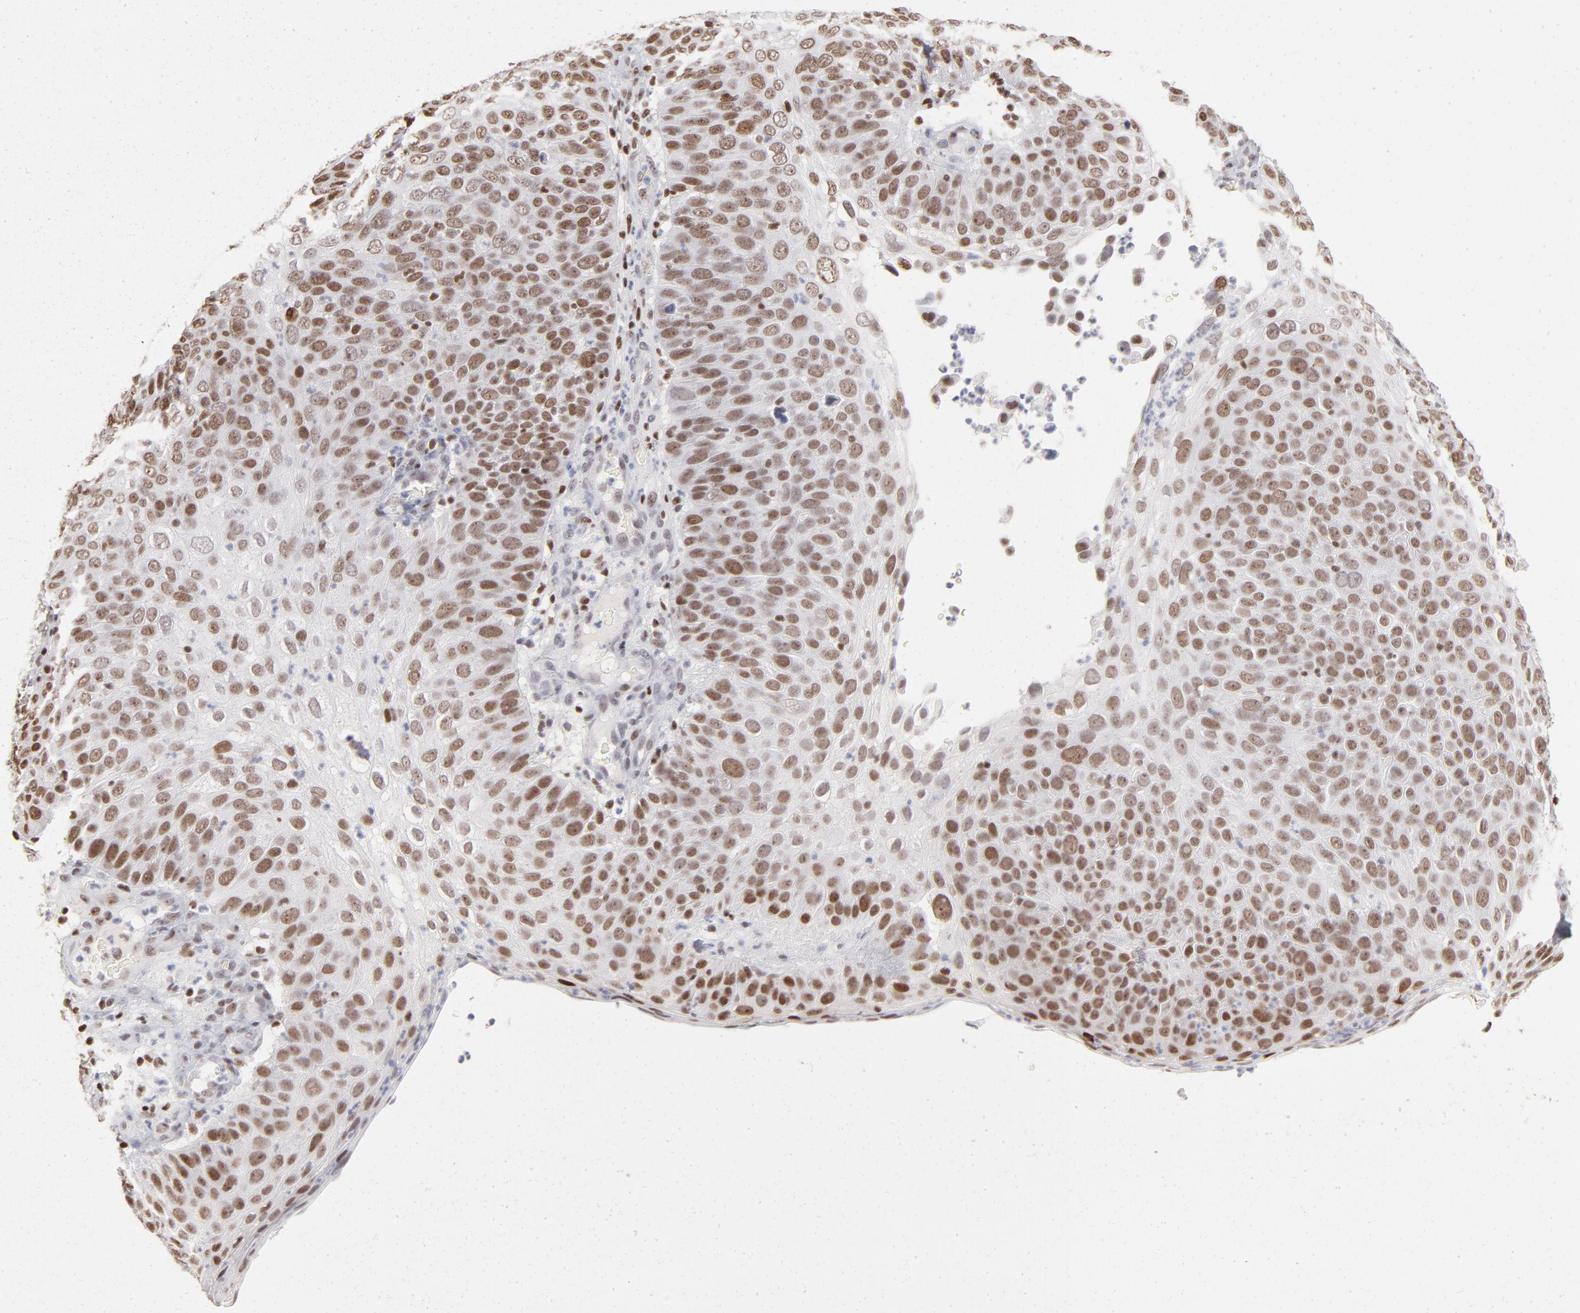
{"staining": {"intensity": "strong", "quantity": ">75%", "location": "nuclear"}, "tissue": "skin cancer", "cell_type": "Tumor cells", "image_type": "cancer", "snomed": [{"axis": "morphology", "description": "Squamous cell carcinoma, NOS"}, {"axis": "topography", "description": "Skin"}], "caption": "Immunohistochemistry (IHC) of skin cancer (squamous cell carcinoma) shows high levels of strong nuclear expression in approximately >75% of tumor cells.", "gene": "PARP1", "patient": {"sex": "male", "age": 87}}